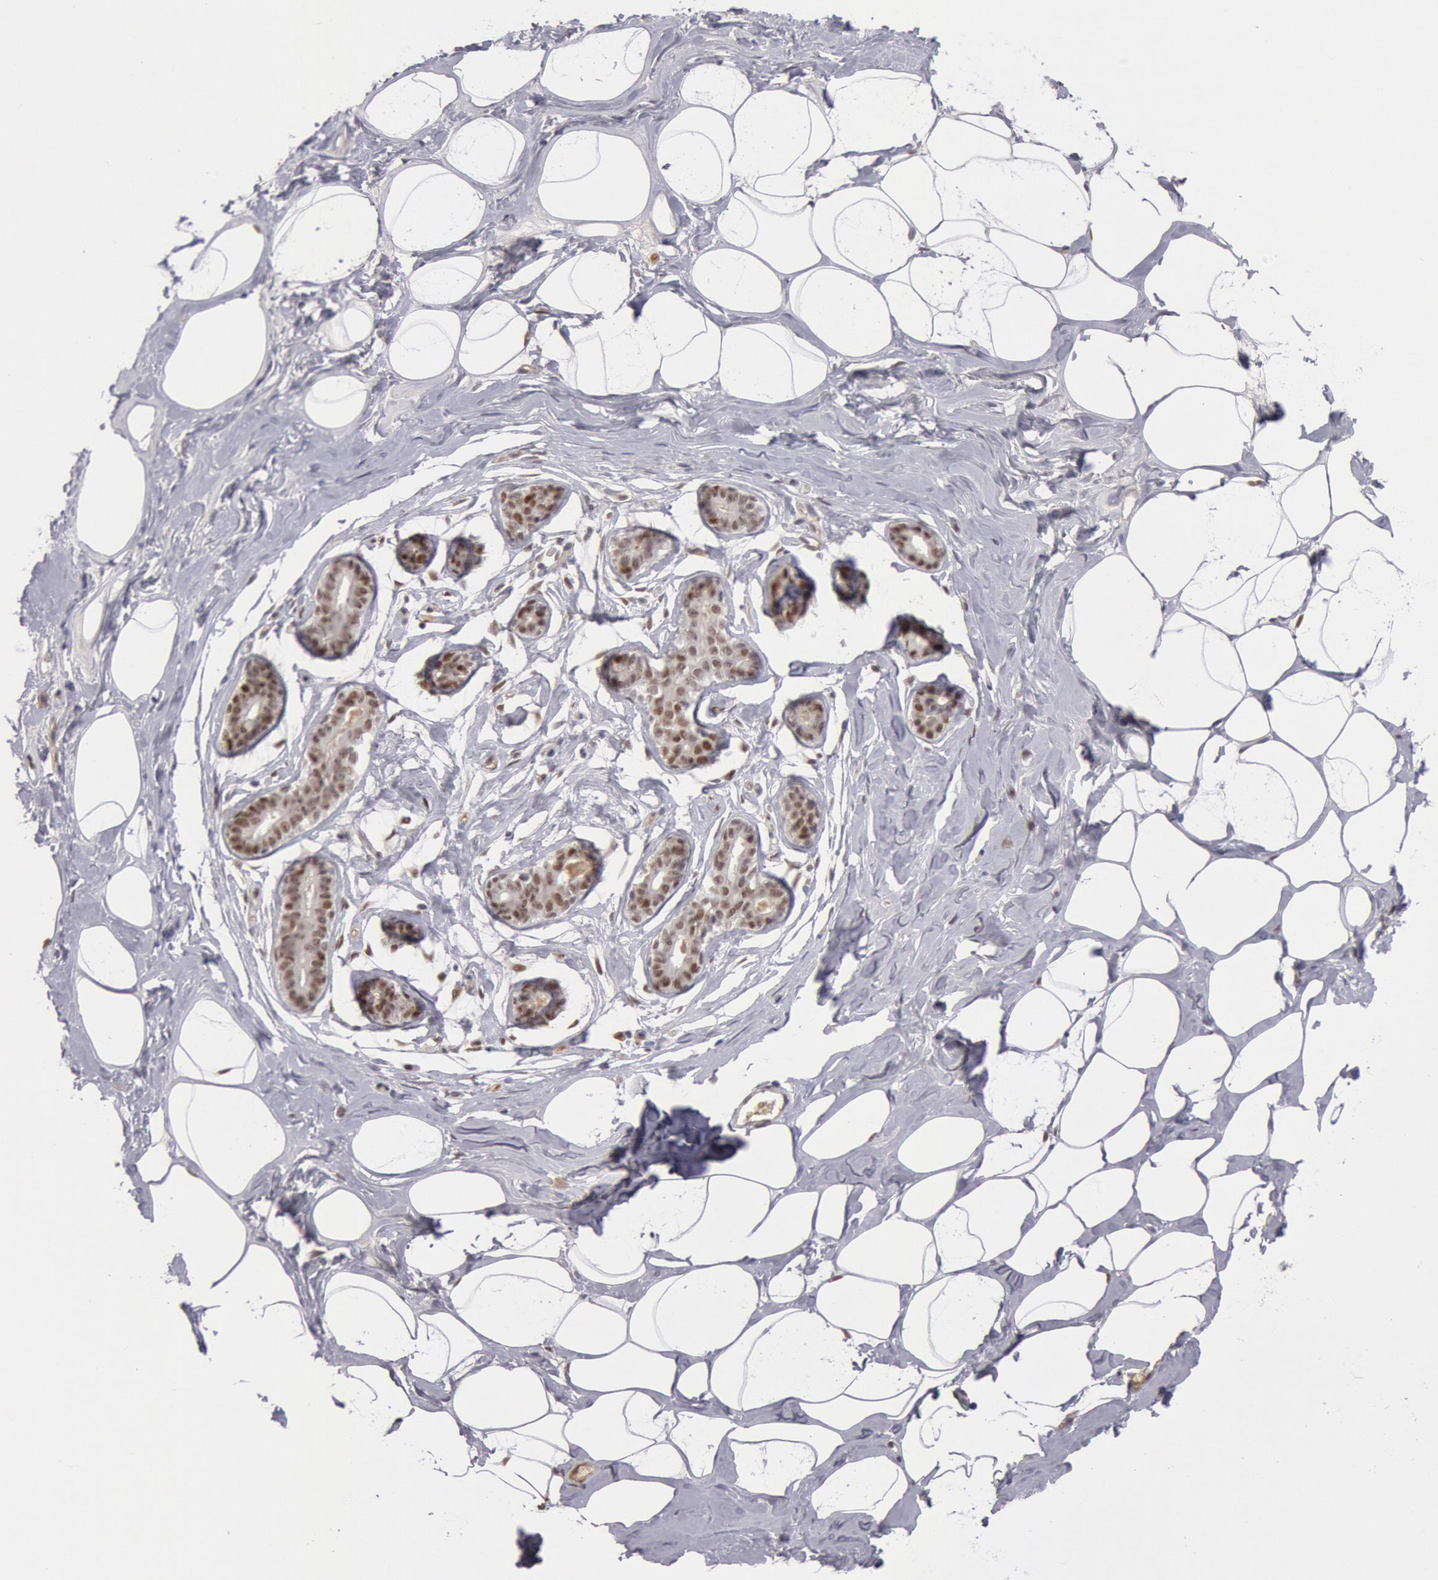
{"staining": {"intensity": "negative", "quantity": "none", "location": "none"}, "tissue": "breast", "cell_type": "Adipocytes", "image_type": "normal", "snomed": [{"axis": "morphology", "description": "Normal tissue, NOS"}, {"axis": "morphology", "description": "Fibrosis, NOS"}, {"axis": "topography", "description": "Breast"}], "caption": "Photomicrograph shows no significant protein positivity in adipocytes of benign breast.", "gene": "PPP4R3B", "patient": {"sex": "female", "age": 39}}